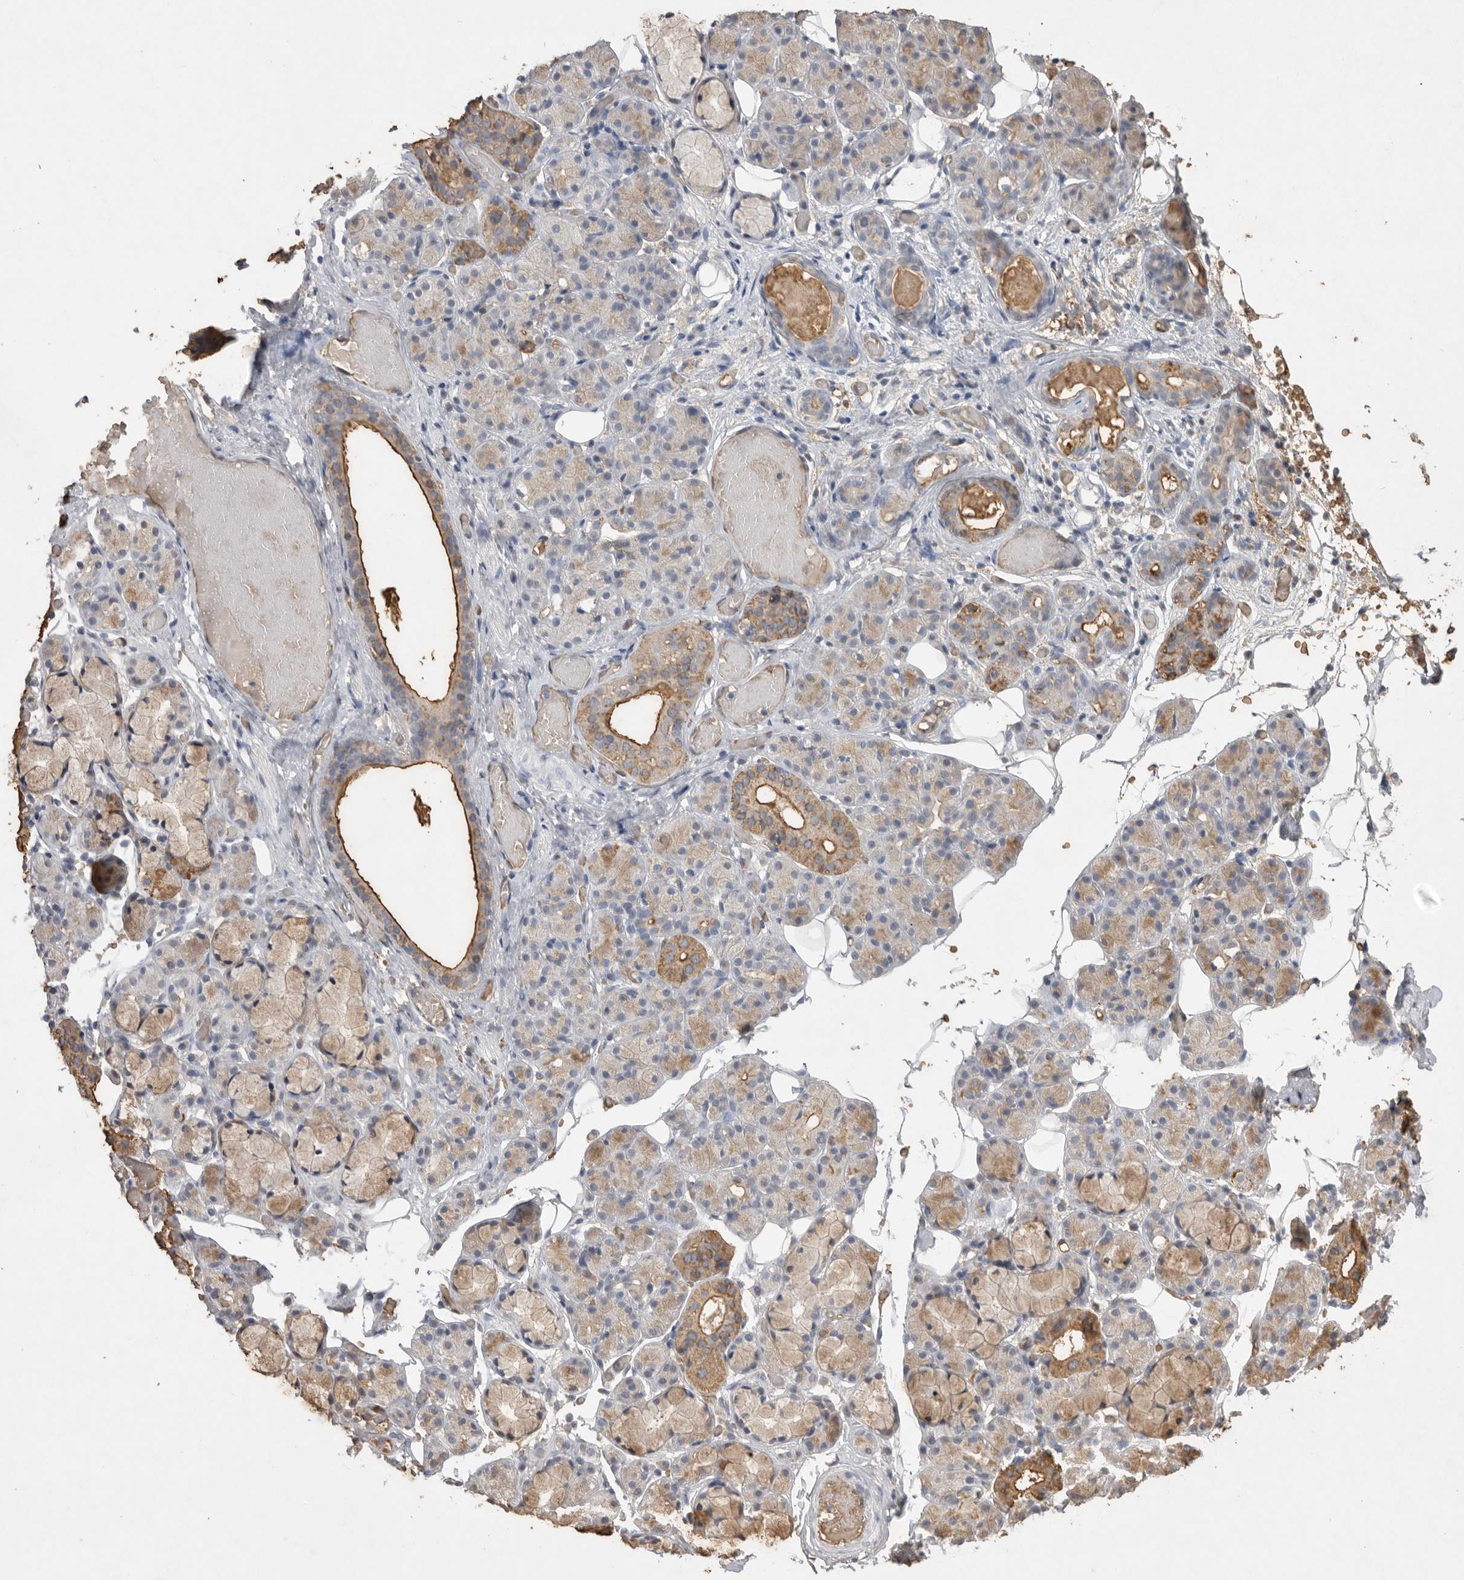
{"staining": {"intensity": "weak", "quantity": "<25%", "location": "cytoplasmic/membranous"}, "tissue": "salivary gland", "cell_type": "Glandular cells", "image_type": "normal", "snomed": [{"axis": "morphology", "description": "Normal tissue, NOS"}, {"axis": "topography", "description": "Salivary gland"}], "caption": "High power microscopy image of an immunohistochemistry (IHC) histopathology image of unremarkable salivary gland, revealing no significant staining in glandular cells.", "gene": "IL27", "patient": {"sex": "male", "age": 63}}